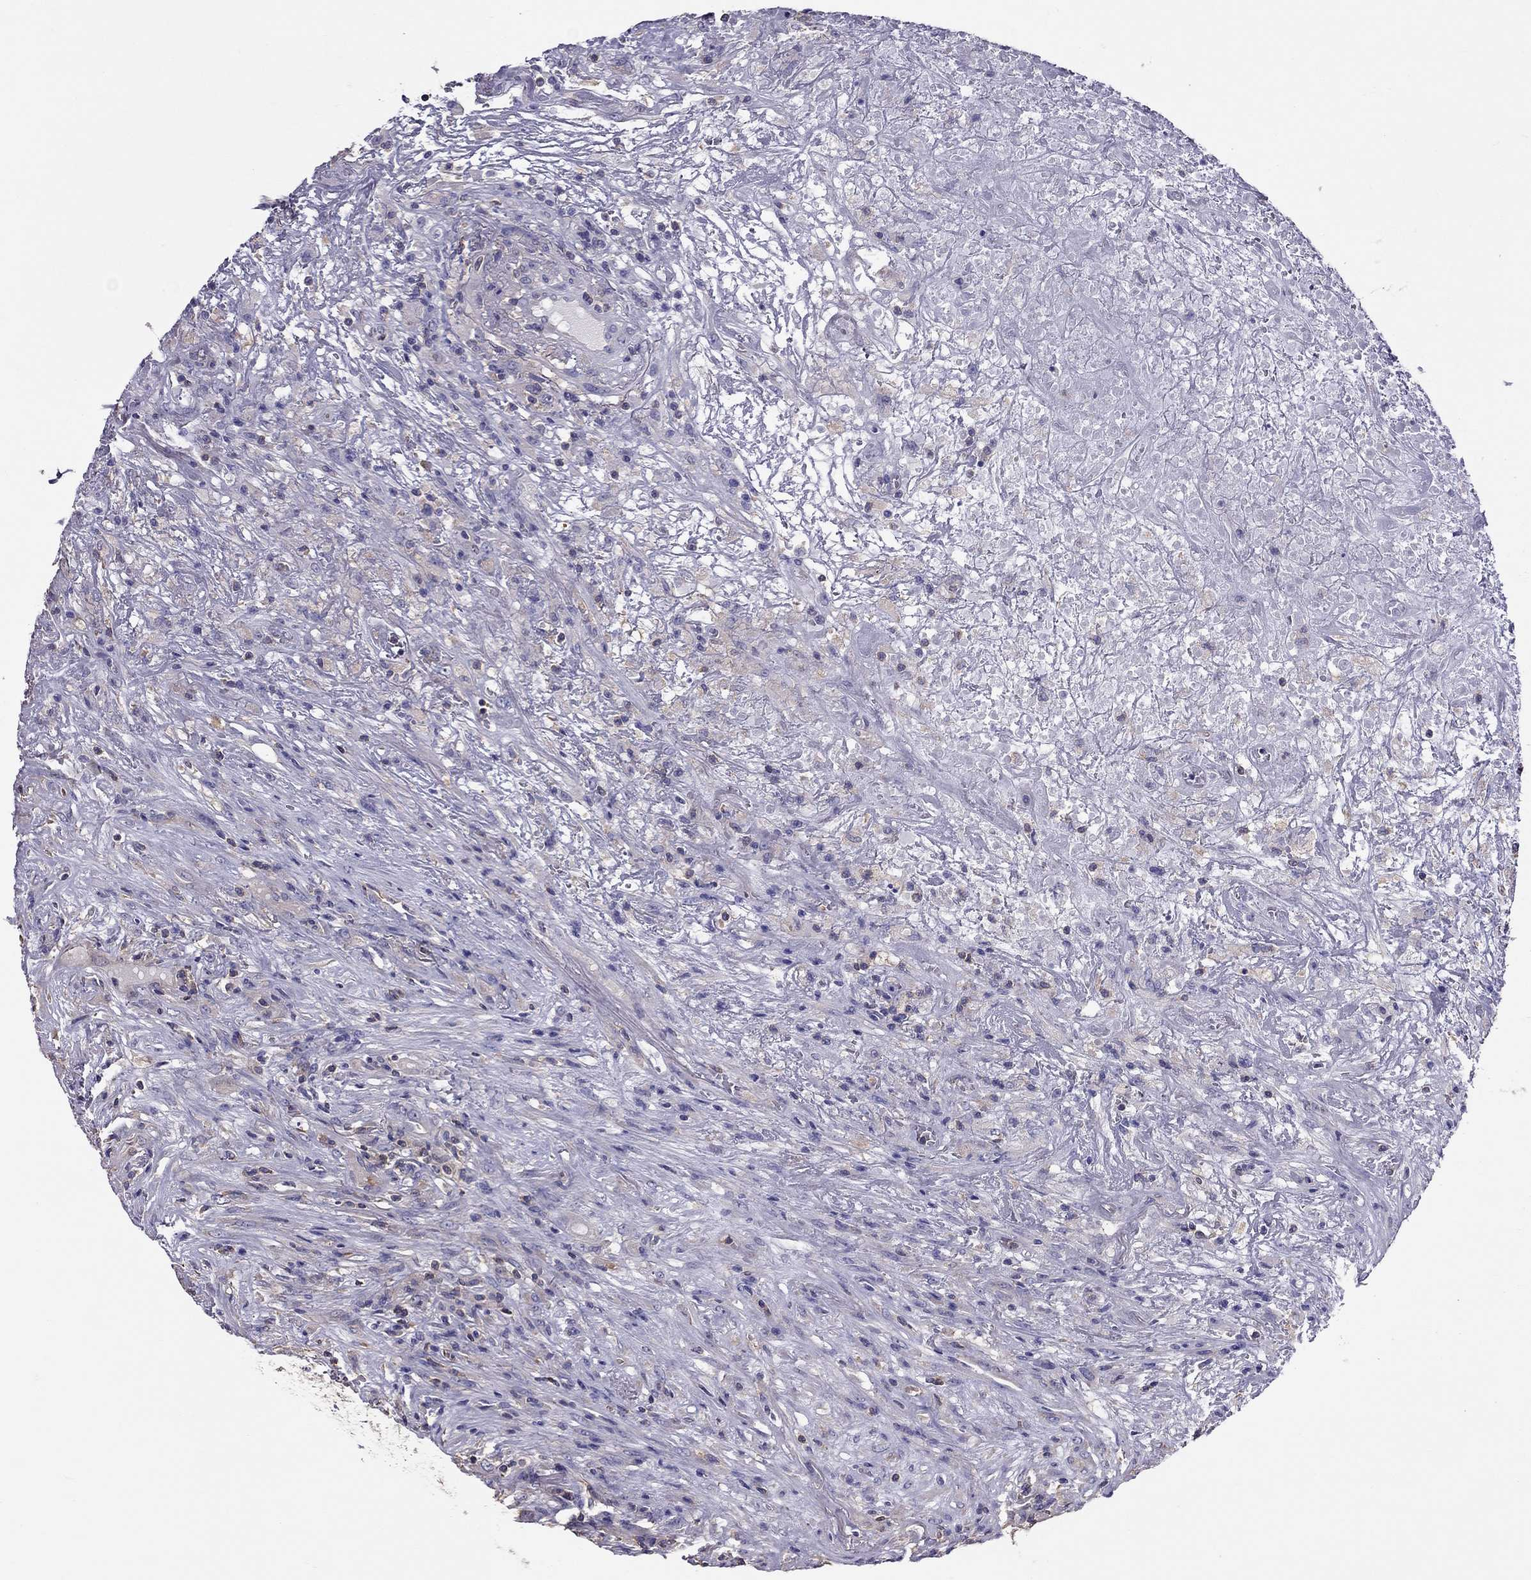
{"staining": {"intensity": "negative", "quantity": "none", "location": "none"}, "tissue": "lymphoma", "cell_type": "Tumor cells", "image_type": "cancer", "snomed": [{"axis": "morphology", "description": "Malignant lymphoma, non-Hodgkin's type, High grade"}, {"axis": "topography", "description": "Lung"}], "caption": "Photomicrograph shows no protein staining in tumor cells of malignant lymphoma, non-Hodgkin's type (high-grade) tissue.", "gene": "TEX22", "patient": {"sex": "male", "age": 79}}